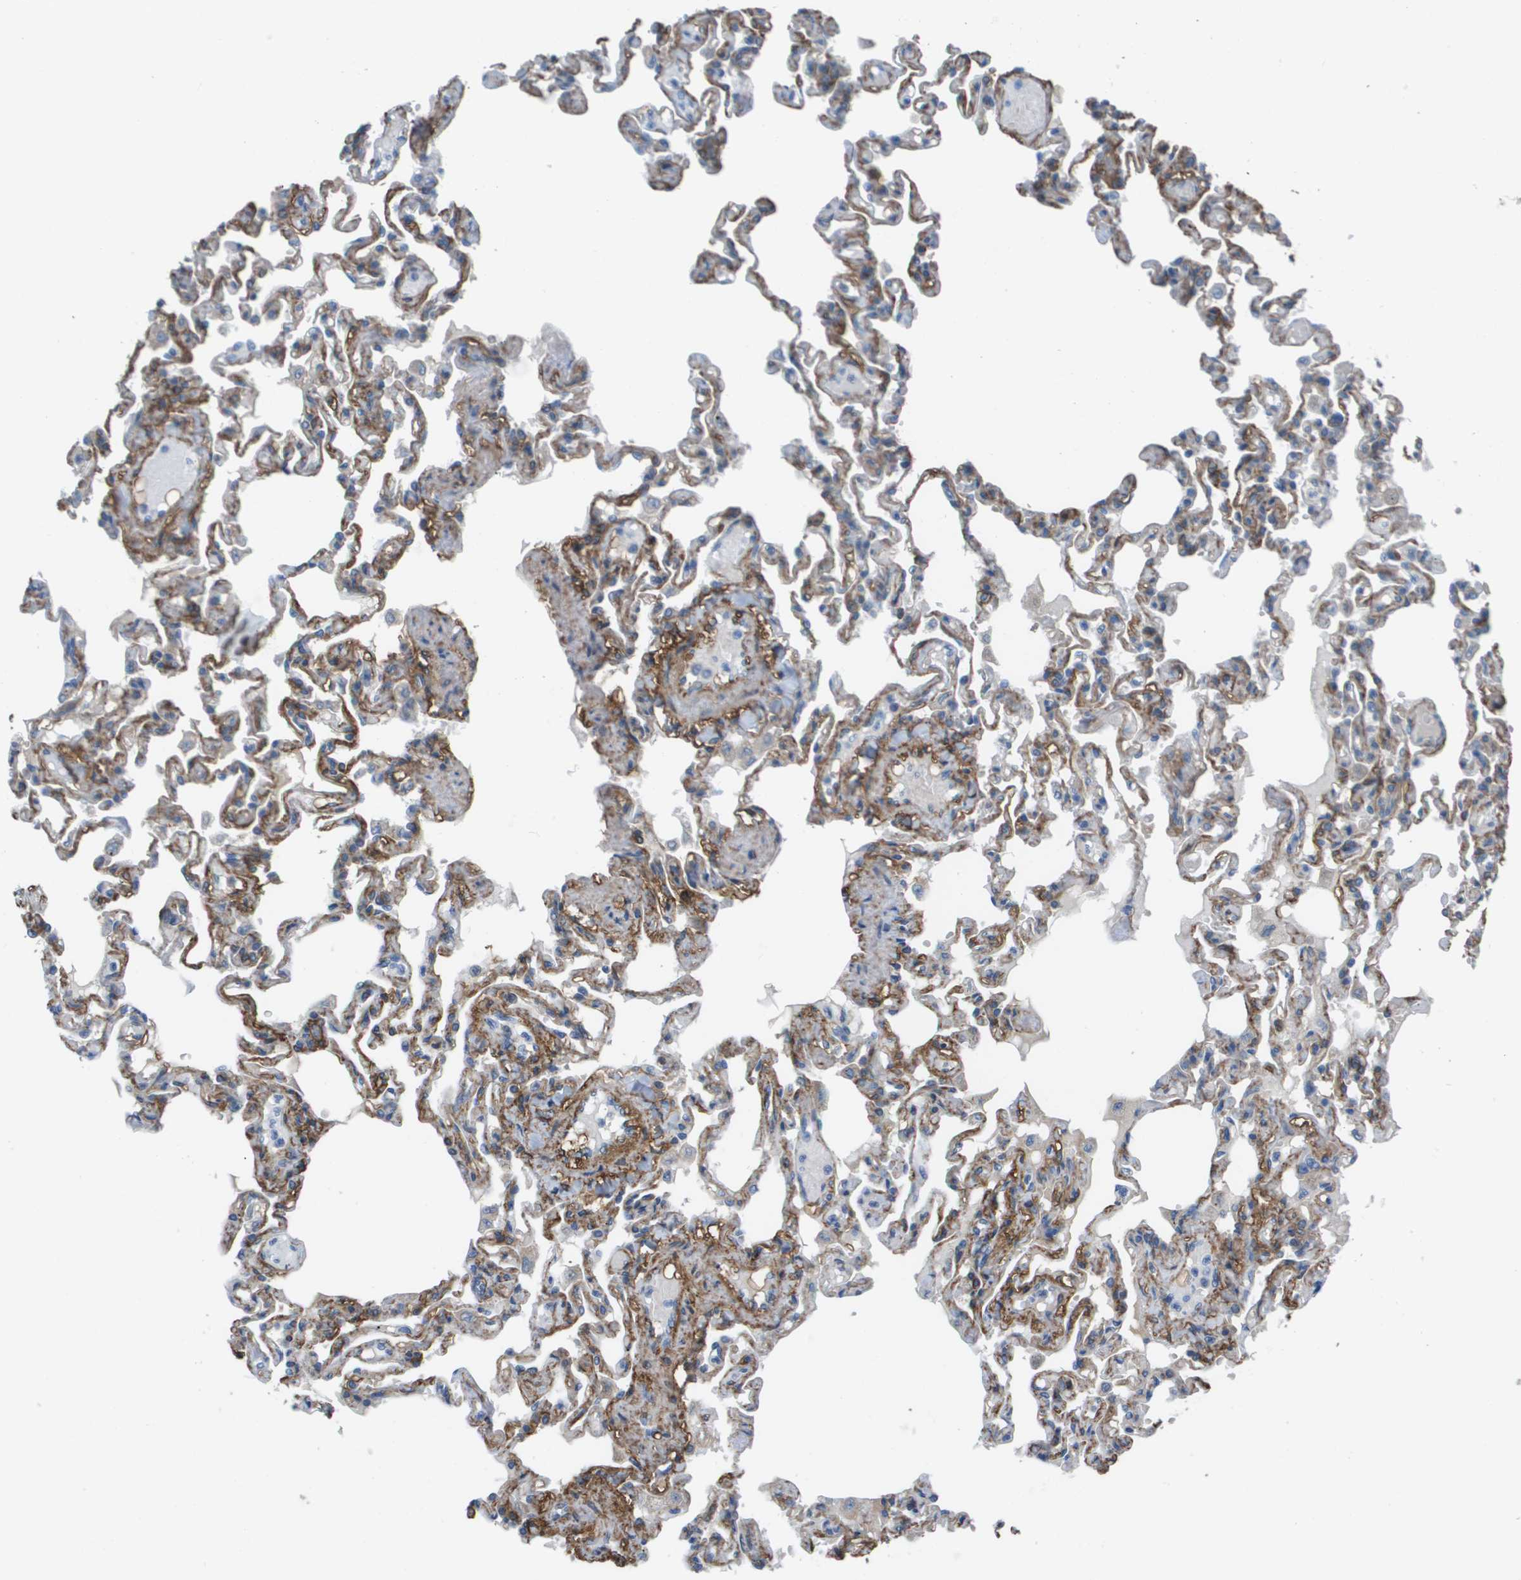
{"staining": {"intensity": "moderate", "quantity": ">75%", "location": "cytoplasmic/membranous"}, "tissue": "lung", "cell_type": "Alveolar cells", "image_type": "normal", "snomed": [{"axis": "morphology", "description": "Normal tissue, NOS"}, {"axis": "topography", "description": "Lung"}], "caption": "This histopathology image demonstrates immunohistochemistry staining of benign human lung, with medium moderate cytoplasmic/membranous positivity in about >75% of alveolar cells.", "gene": "ZBTB43", "patient": {"sex": "male", "age": 21}}